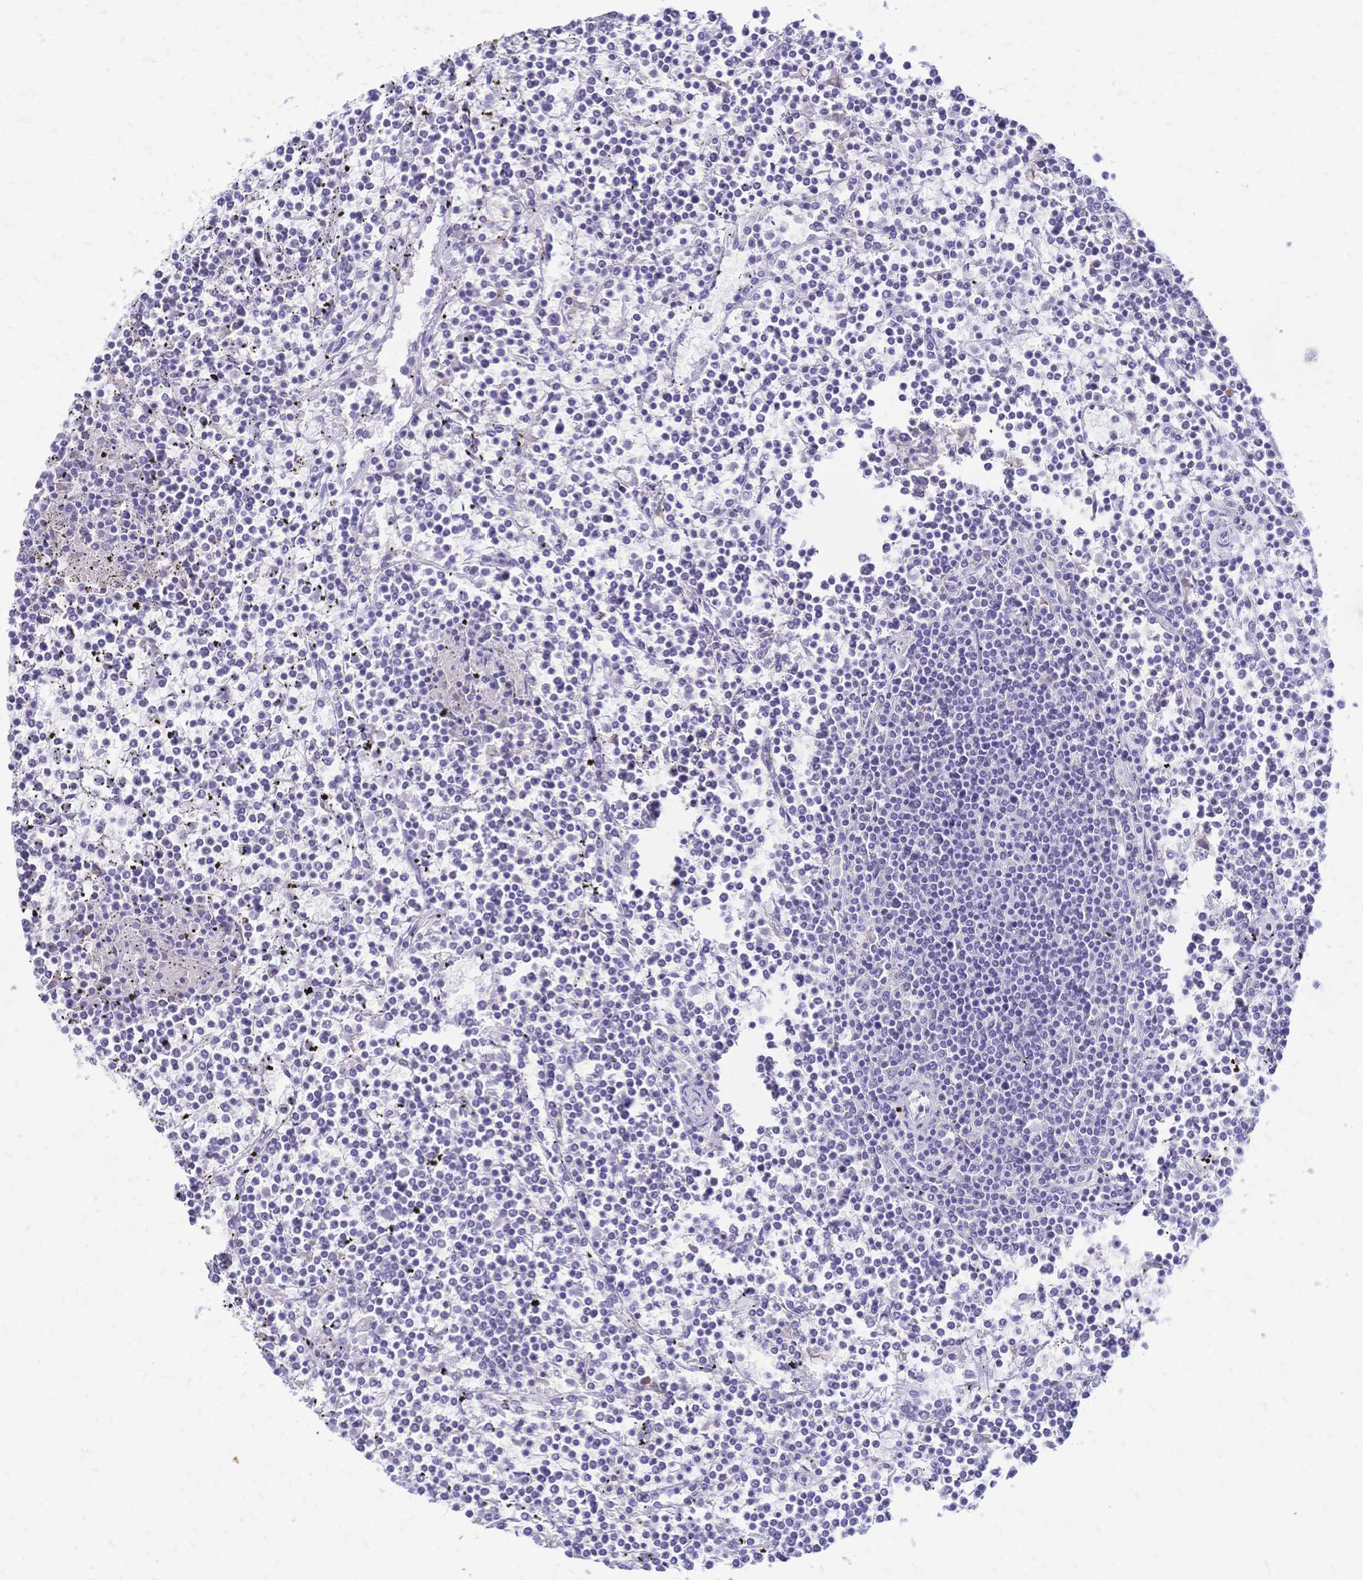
{"staining": {"intensity": "negative", "quantity": "none", "location": "none"}, "tissue": "lymphoma", "cell_type": "Tumor cells", "image_type": "cancer", "snomed": [{"axis": "morphology", "description": "Malignant lymphoma, non-Hodgkin's type, Low grade"}, {"axis": "topography", "description": "Spleen"}], "caption": "Immunohistochemistry image of lymphoma stained for a protein (brown), which reveals no expression in tumor cells.", "gene": "GRB7", "patient": {"sex": "female", "age": 19}}